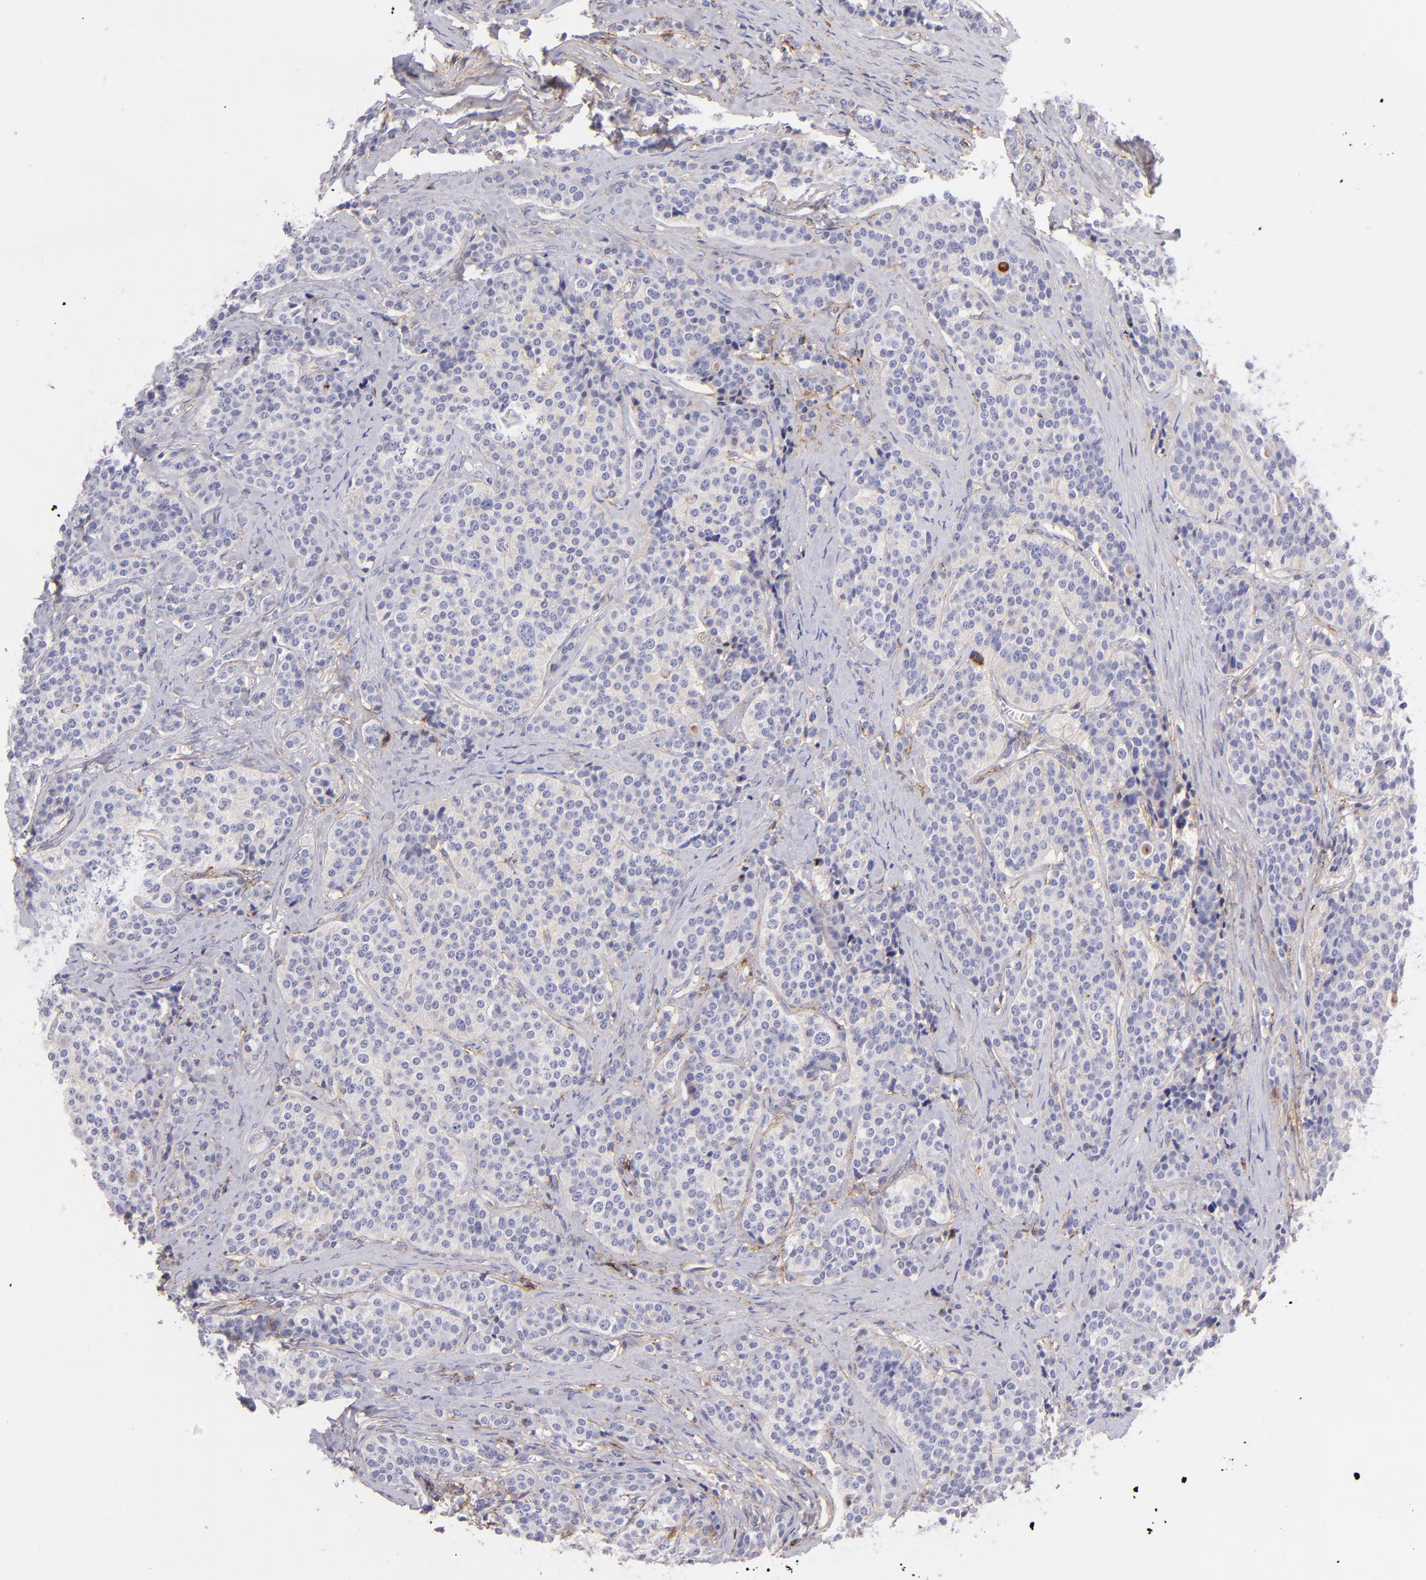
{"staining": {"intensity": "negative", "quantity": "none", "location": "none"}, "tissue": "carcinoid", "cell_type": "Tumor cells", "image_type": "cancer", "snomed": [{"axis": "morphology", "description": "Carcinoid, malignant, NOS"}, {"axis": "topography", "description": "Small intestine"}], "caption": "This photomicrograph is of carcinoid stained with IHC to label a protein in brown with the nuclei are counter-stained blue. There is no positivity in tumor cells.", "gene": "CD81", "patient": {"sex": "male", "age": 63}}